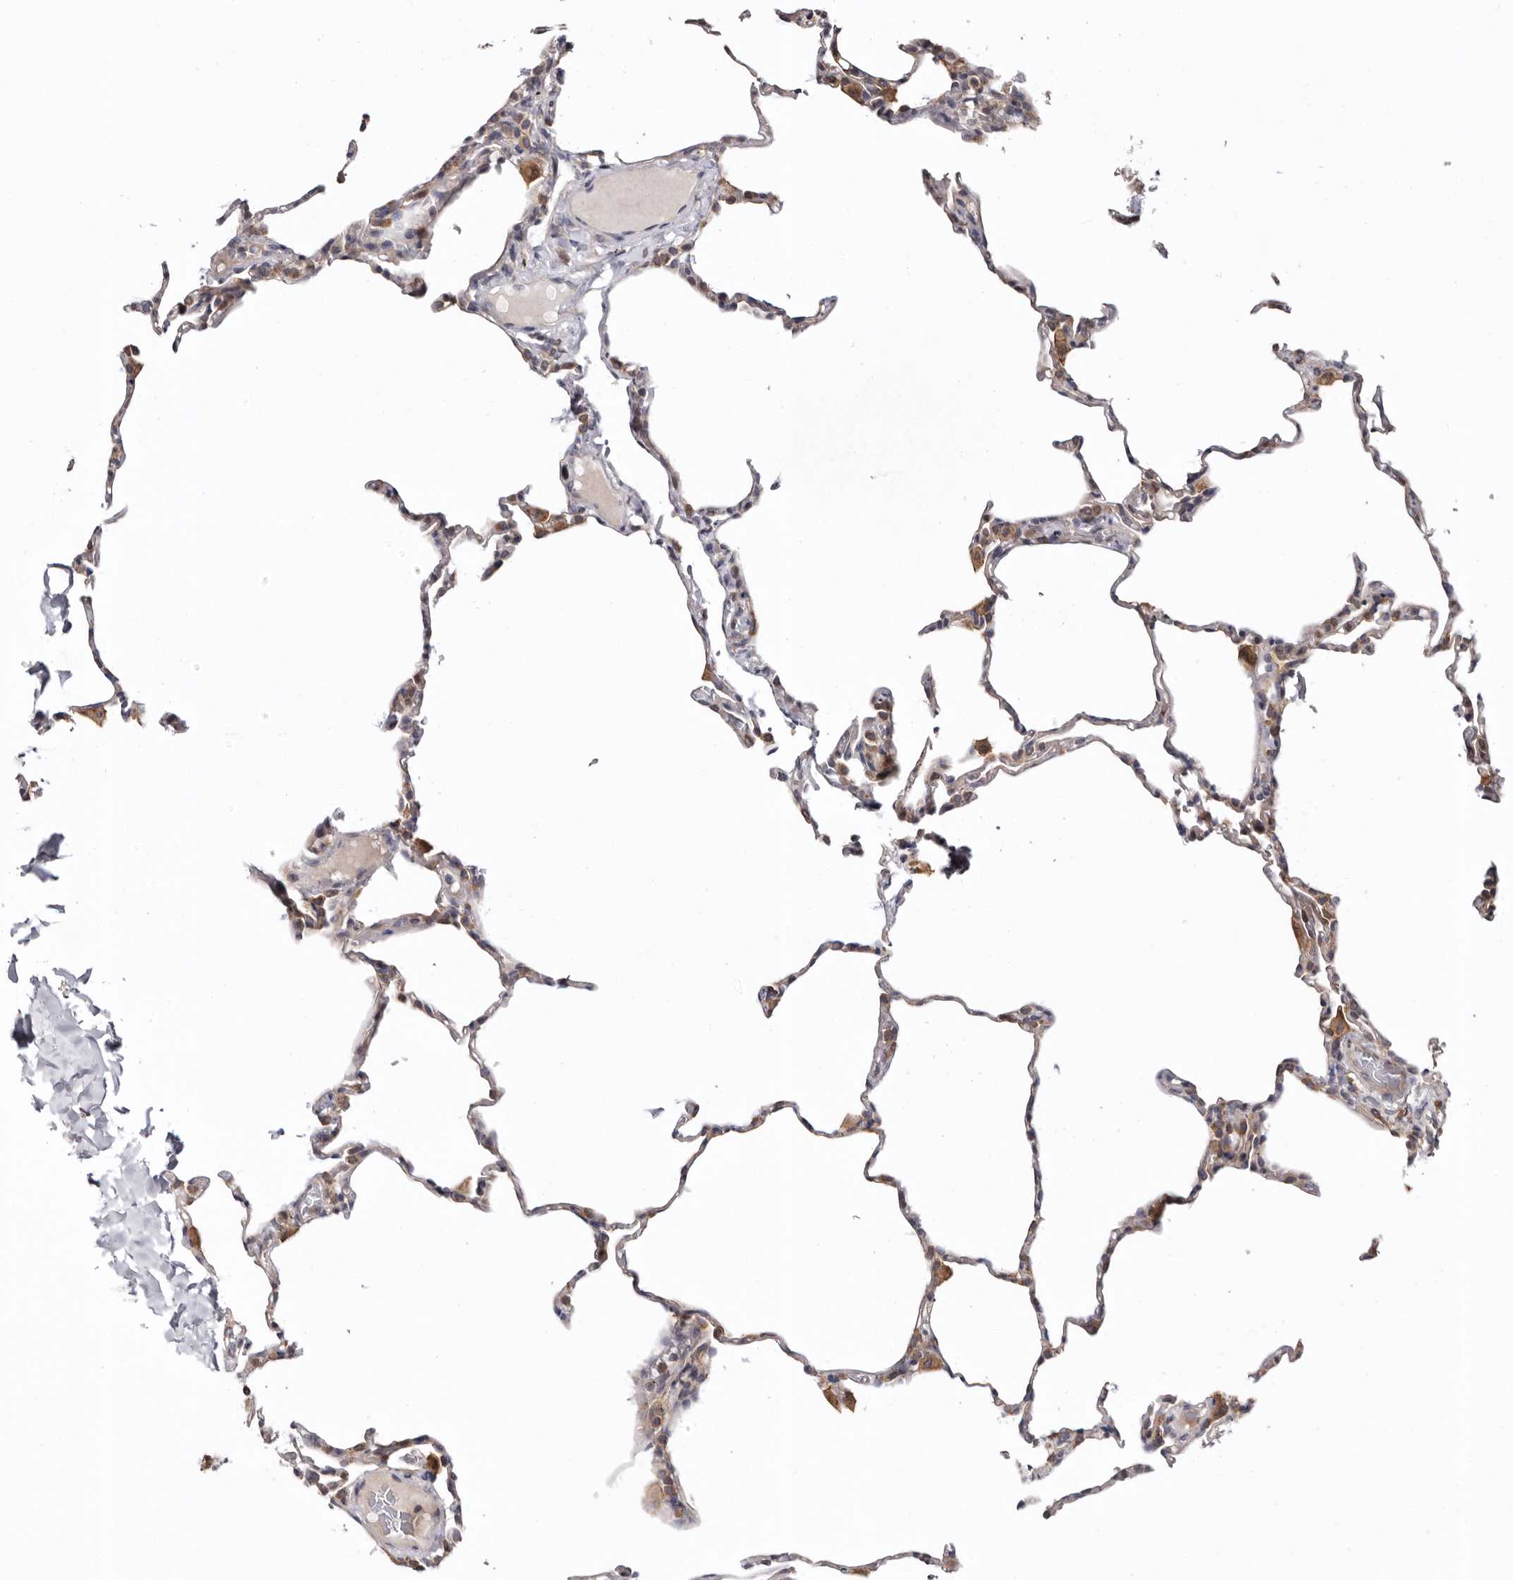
{"staining": {"intensity": "weak", "quantity": "<25%", "location": "cytoplasmic/membranous"}, "tissue": "lung", "cell_type": "Alveolar cells", "image_type": "normal", "snomed": [{"axis": "morphology", "description": "Normal tissue, NOS"}, {"axis": "topography", "description": "Lung"}], "caption": "Histopathology image shows no protein expression in alveolar cells of normal lung. (IHC, brightfield microscopy, high magnification).", "gene": "TMUB1", "patient": {"sex": "male", "age": 20}}